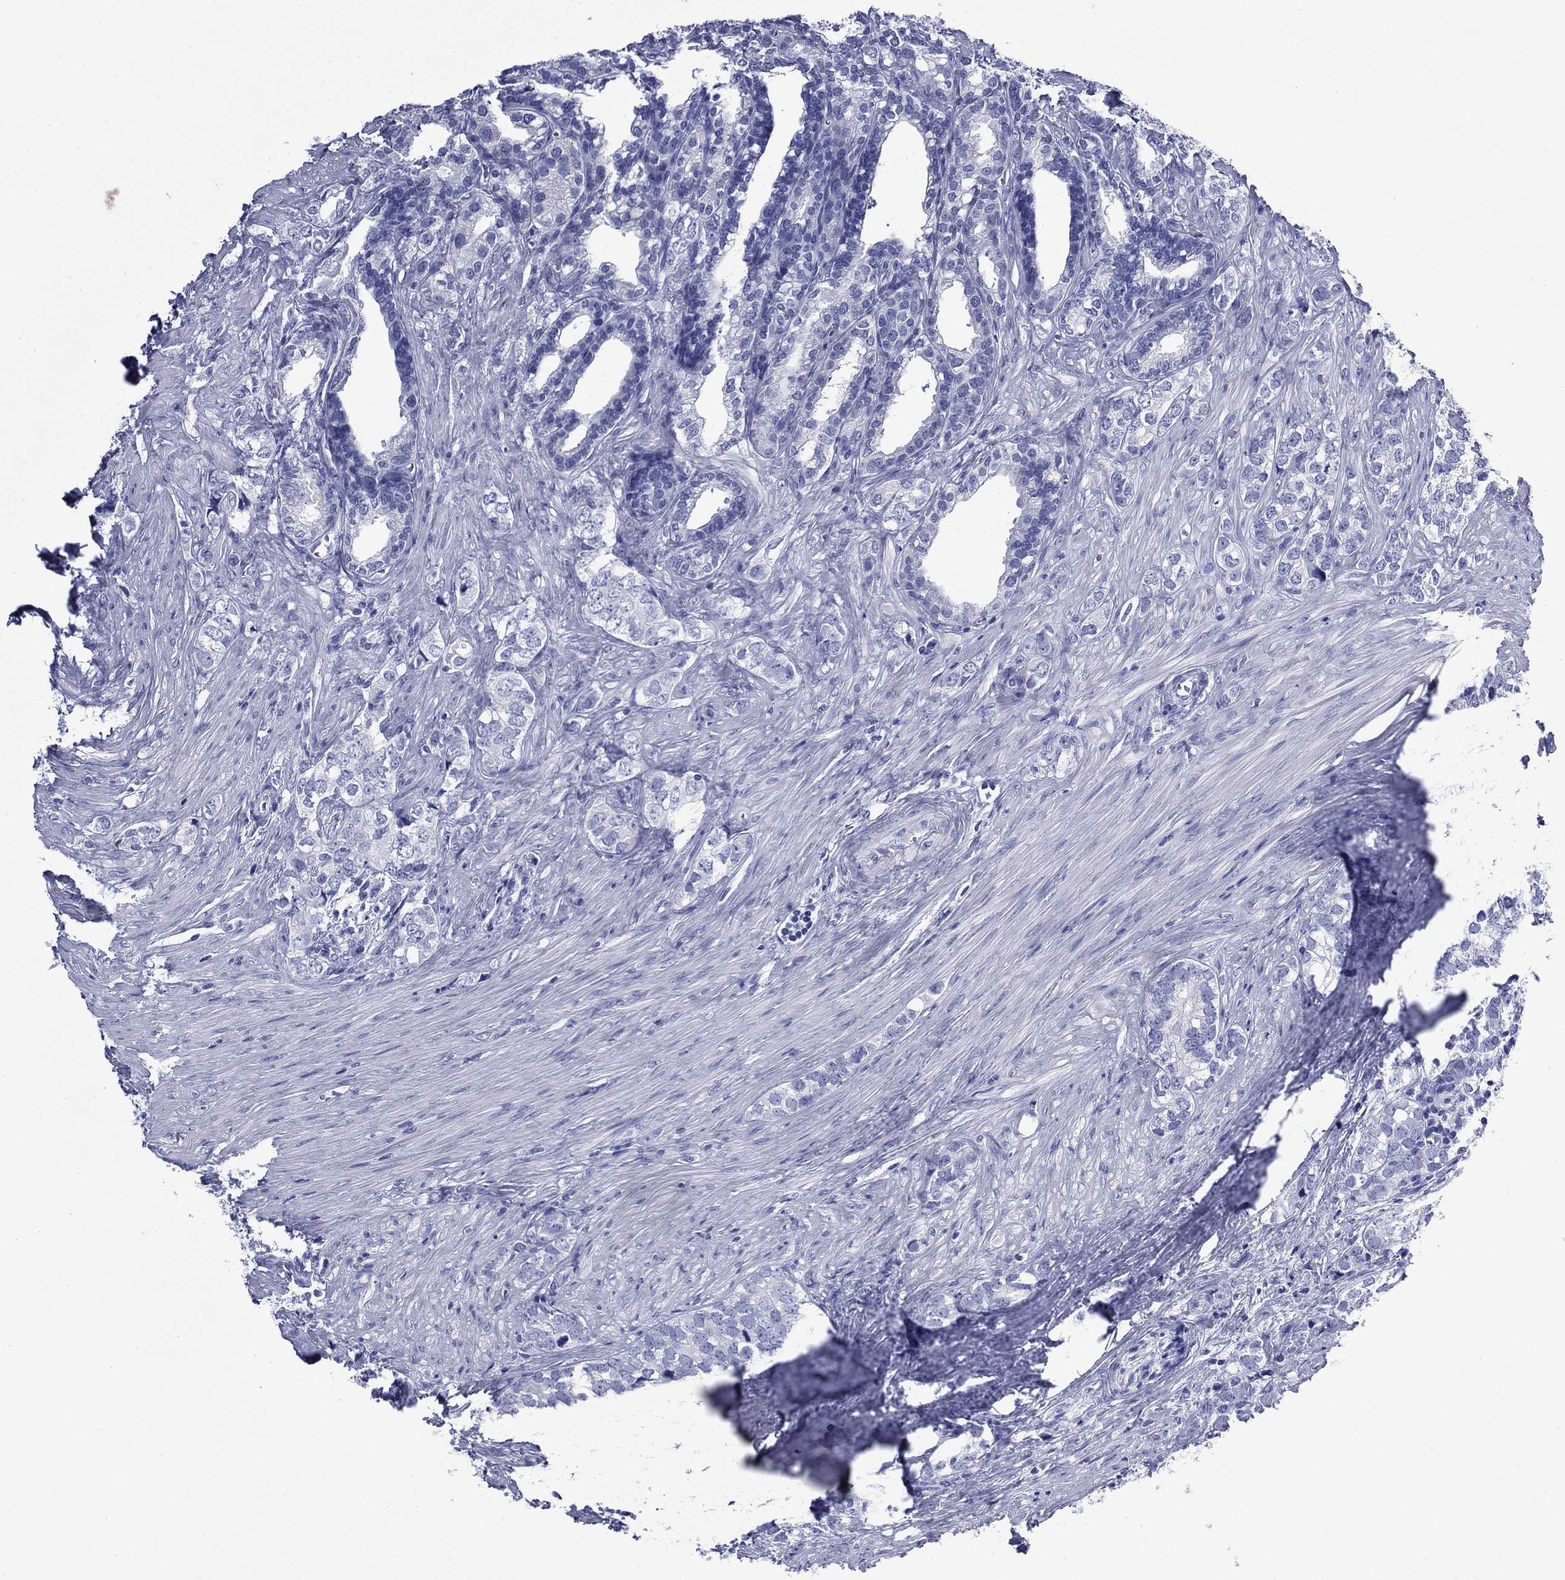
{"staining": {"intensity": "negative", "quantity": "none", "location": "none"}, "tissue": "prostate cancer", "cell_type": "Tumor cells", "image_type": "cancer", "snomed": [{"axis": "morphology", "description": "Adenocarcinoma, NOS"}, {"axis": "topography", "description": "Prostate and seminal vesicle, NOS"}], "caption": "Tumor cells are negative for protein expression in human adenocarcinoma (prostate).", "gene": "GIP", "patient": {"sex": "male", "age": 63}}